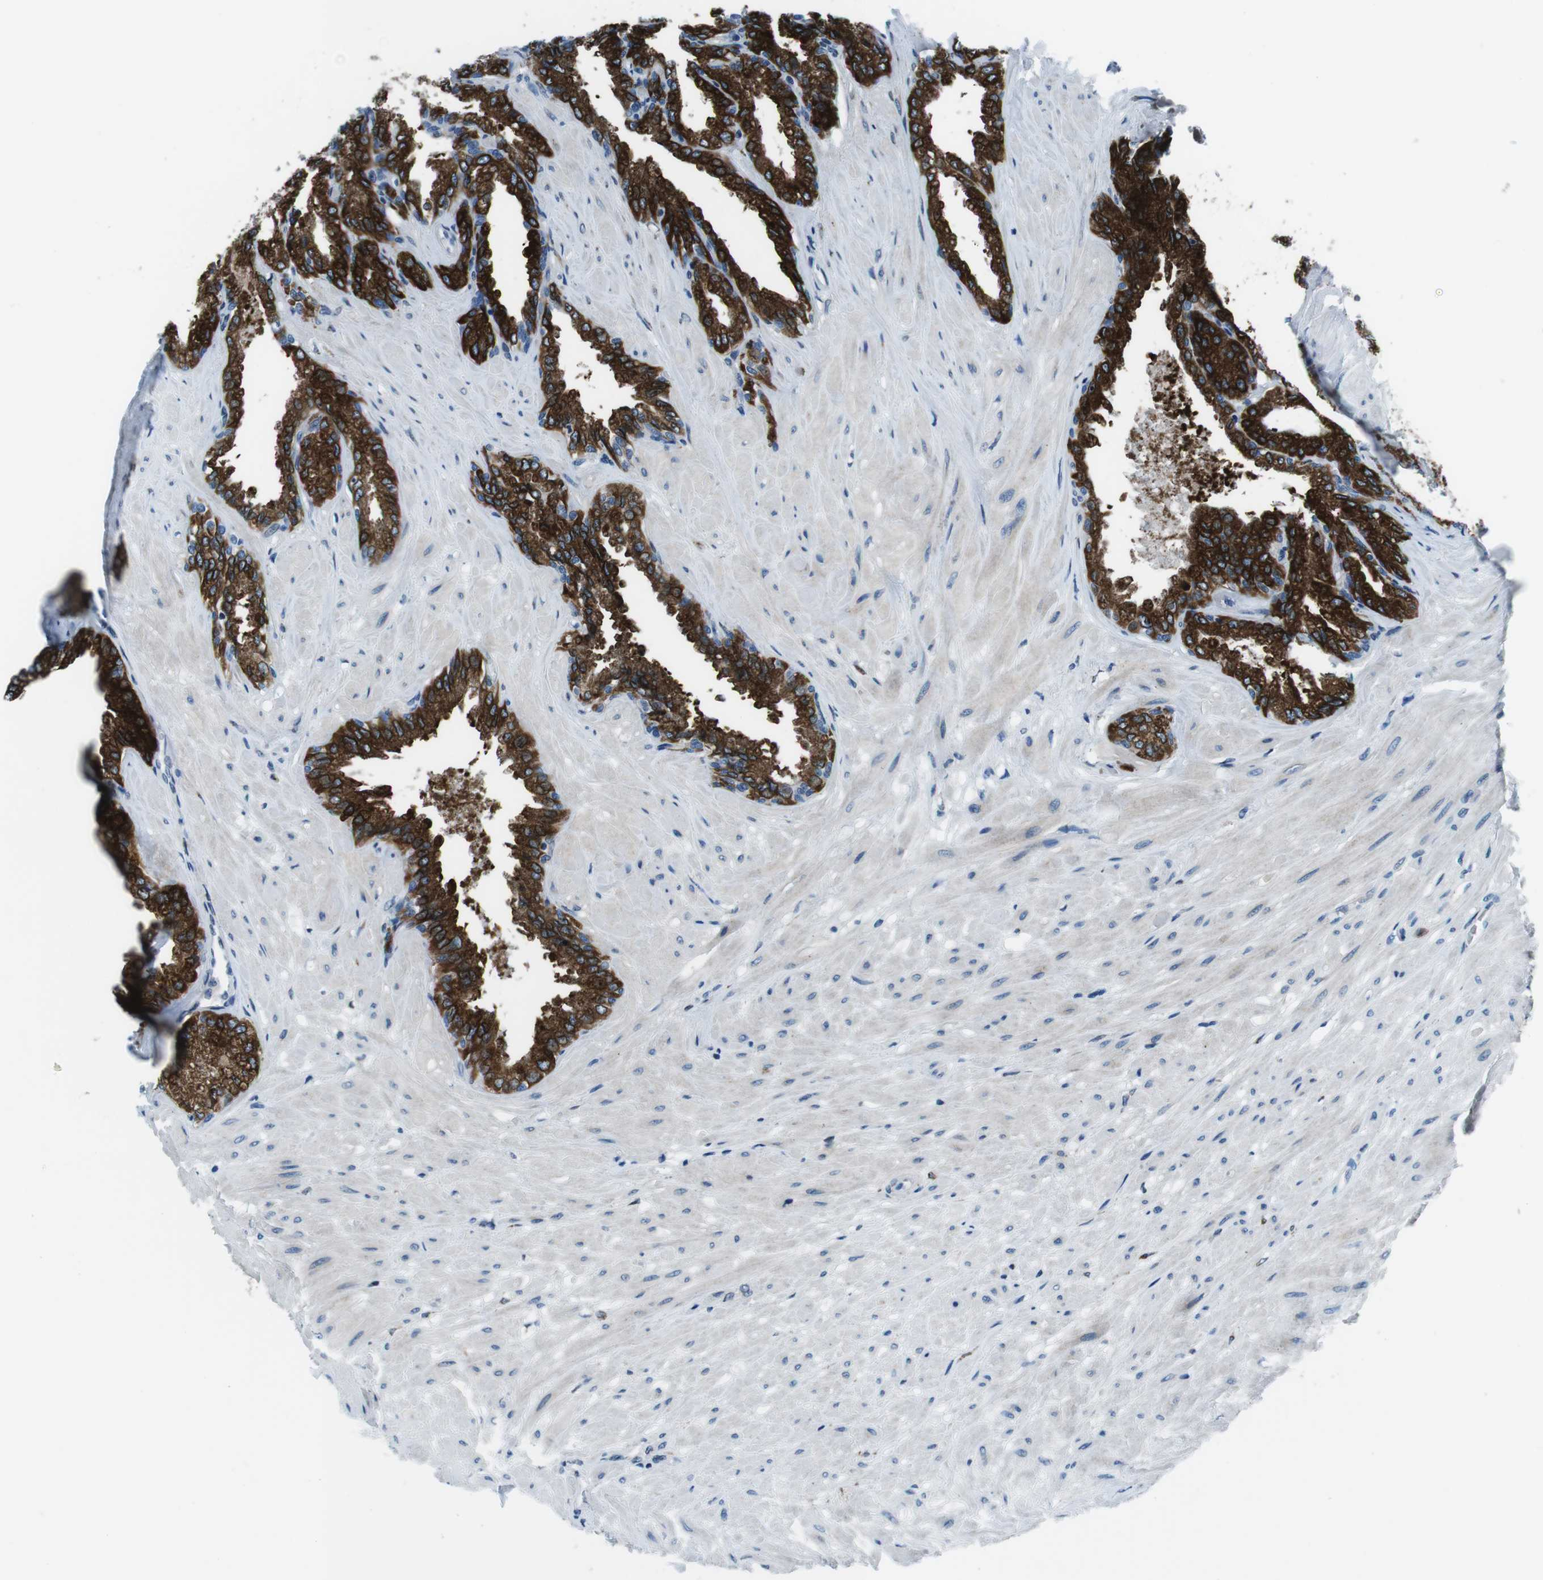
{"staining": {"intensity": "strong", "quantity": ">75%", "location": "cytoplasmic/membranous"}, "tissue": "seminal vesicle", "cell_type": "Glandular cells", "image_type": "normal", "snomed": [{"axis": "morphology", "description": "Normal tissue, NOS"}, {"axis": "topography", "description": "Seminal veicle"}], "caption": "Glandular cells reveal high levels of strong cytoplasmic/membranous positivity in approximately >75% of cells in normal seminal vesicle.", "gene": "NUCB2", "patient": {"sex": "male", "age": 46}}